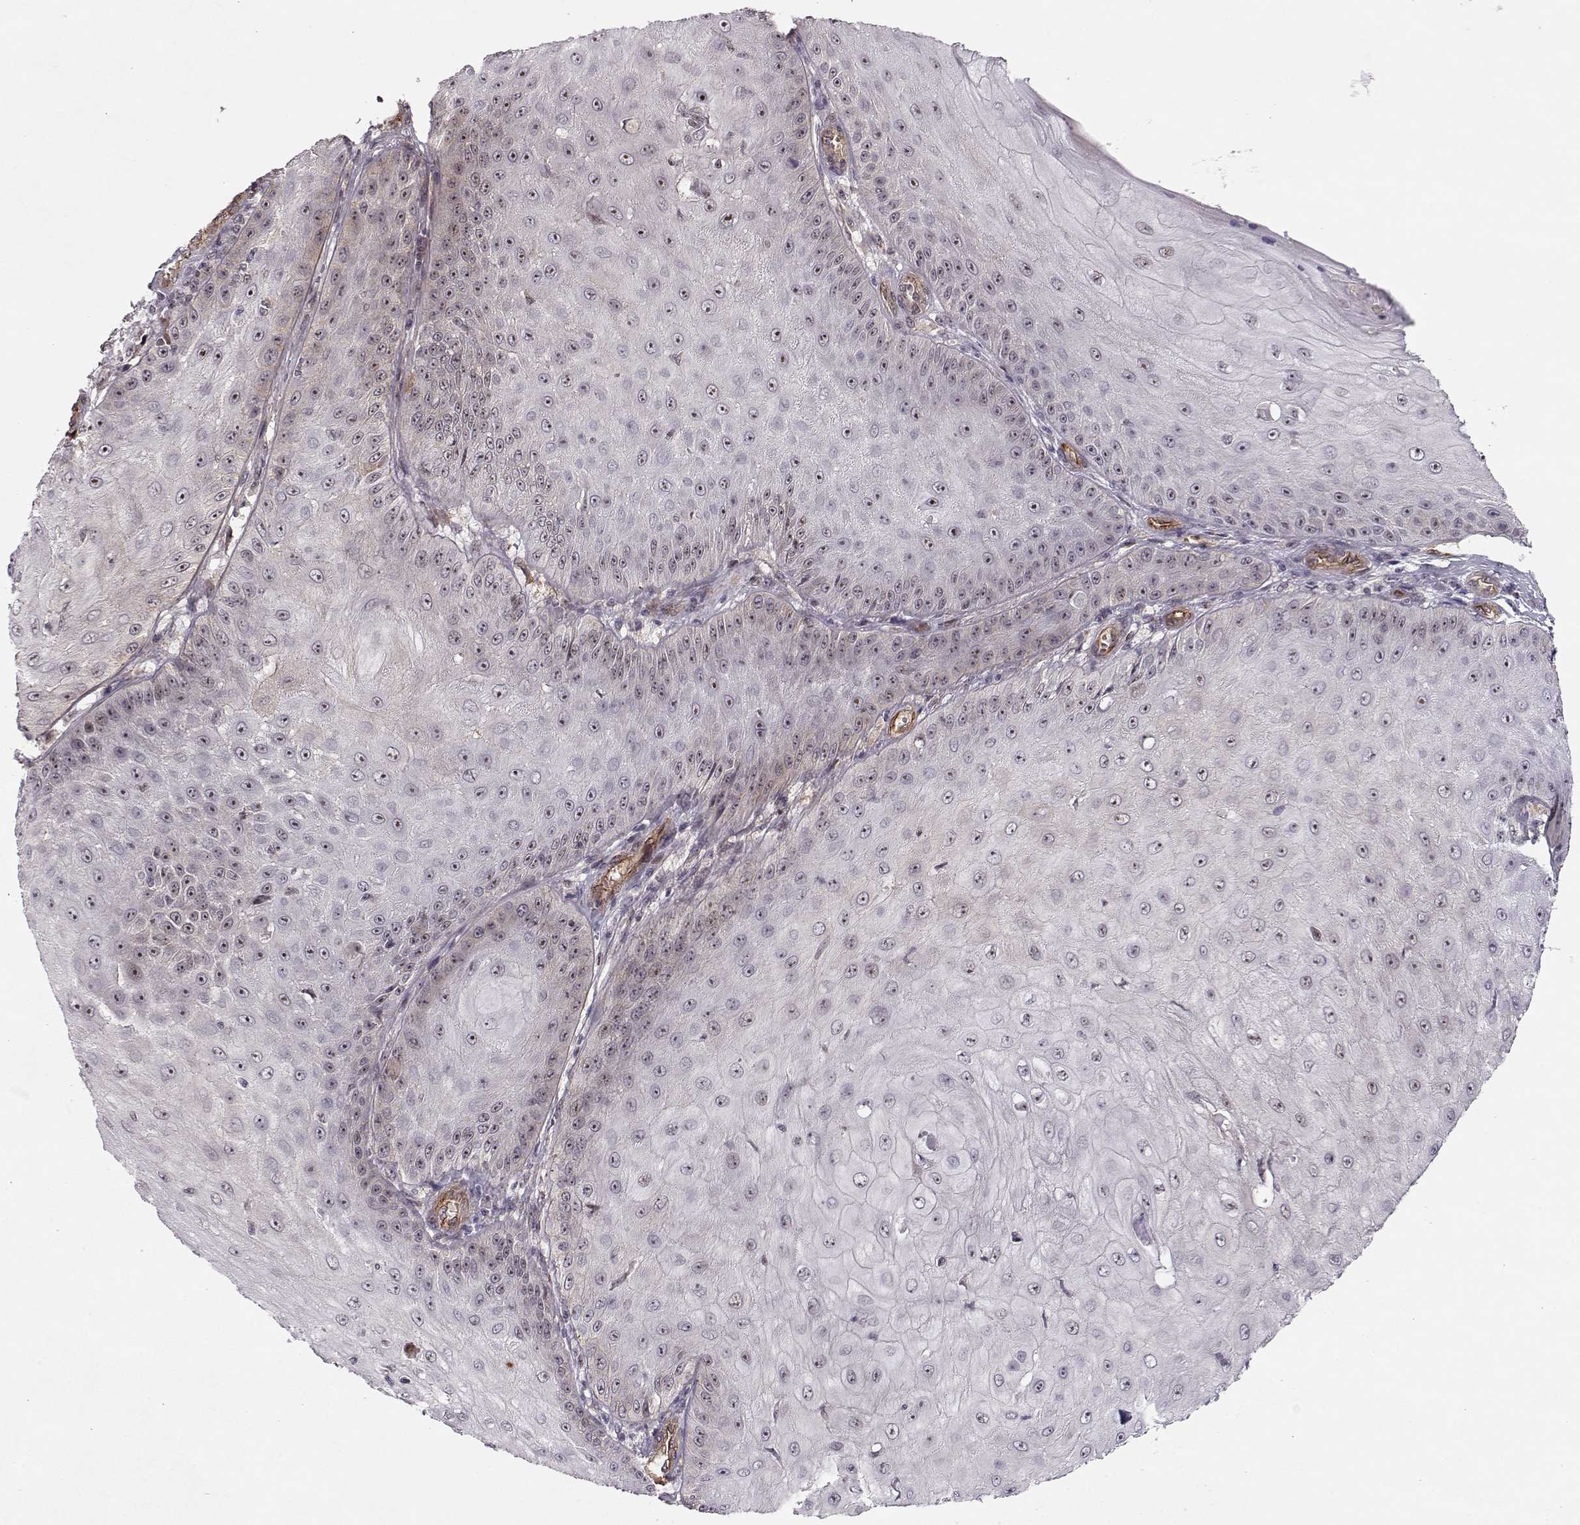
{"staining": {"intensity": "moderate", "quantity": ">75%", "location": "cytoplasmic/membranous"}, "tissue": "skin cancer", "cell_type": "Tumor cells", "image_type": "cancer", "snomed": [{"axis": "morphology", "description": "Squamous cell carcinoma, NOS"}, {"axis": "topography", "description": "Skin"}], "caption": "Immunohistochemical staining of human skin cancer (squamous cell carcinoma) shows moderate cytoplasmic/membranous protein expression in approximately >75% of tumor cells.", "gene": "CIR1", "patient": {"sex": "male", "age": 70}}